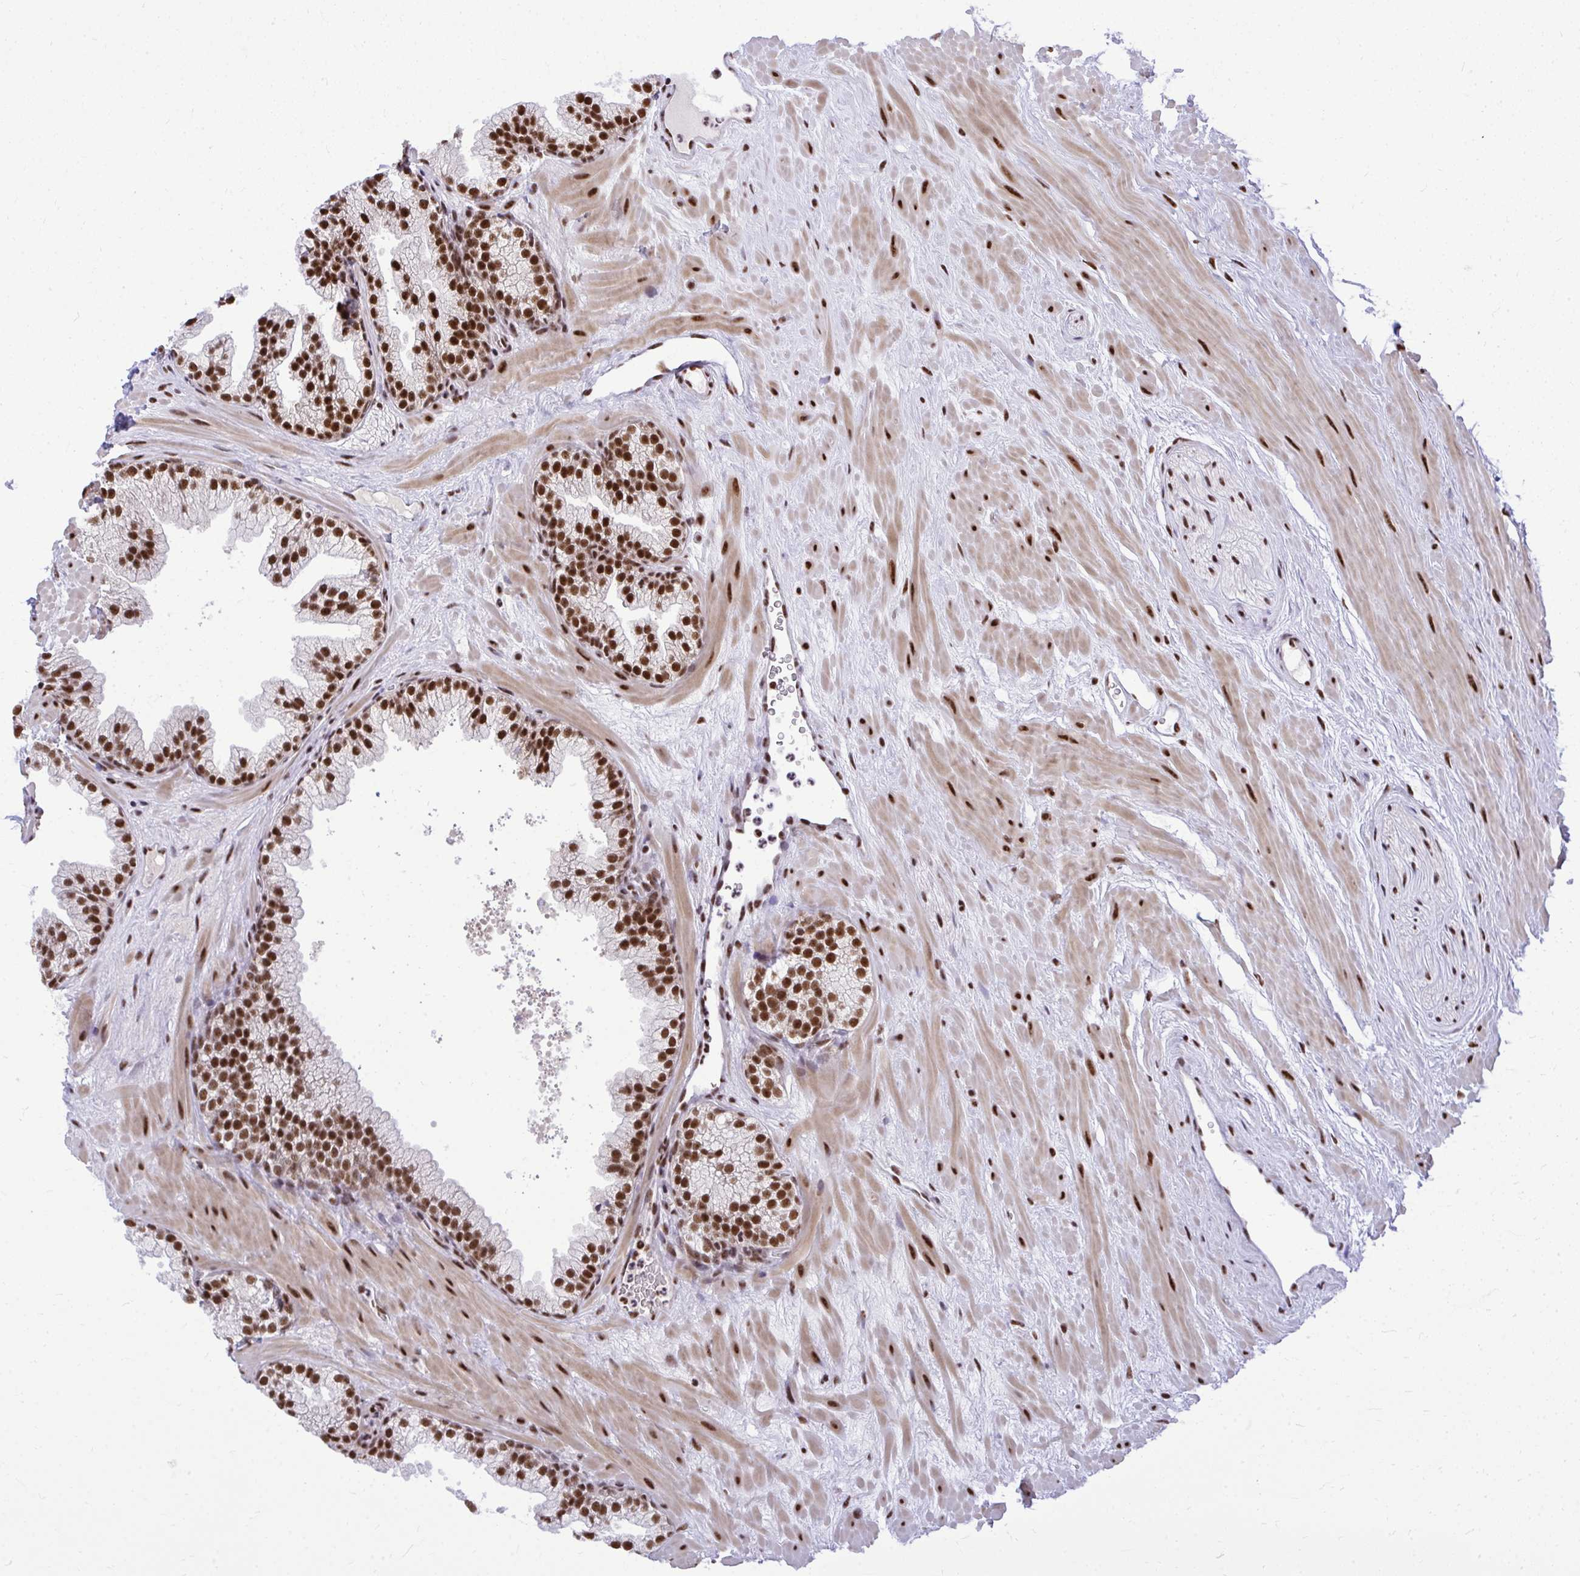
{"staining": {"intensity": "moderate", "quantity": ">75%", "location": "nuclear"}, "tissue": "prostate", "cell_type": "Glandular cells", "image_type": "normal", "snomed": [{"axis": "morphology", "description": "Normal tissue, NOS"}, {"axis": "topography", "description": "Prostate"}, {"axis": "topography", "description": "Peripheral nerve tissue"}], "caption": "The micrograph shows immunohistochemical staining of normal prostate. There is moderate nuclear positivity is identified in approximately >75% of glandular cells.", "gene": "PRPF19", "patient": {"sex": "male", "age": 61}}